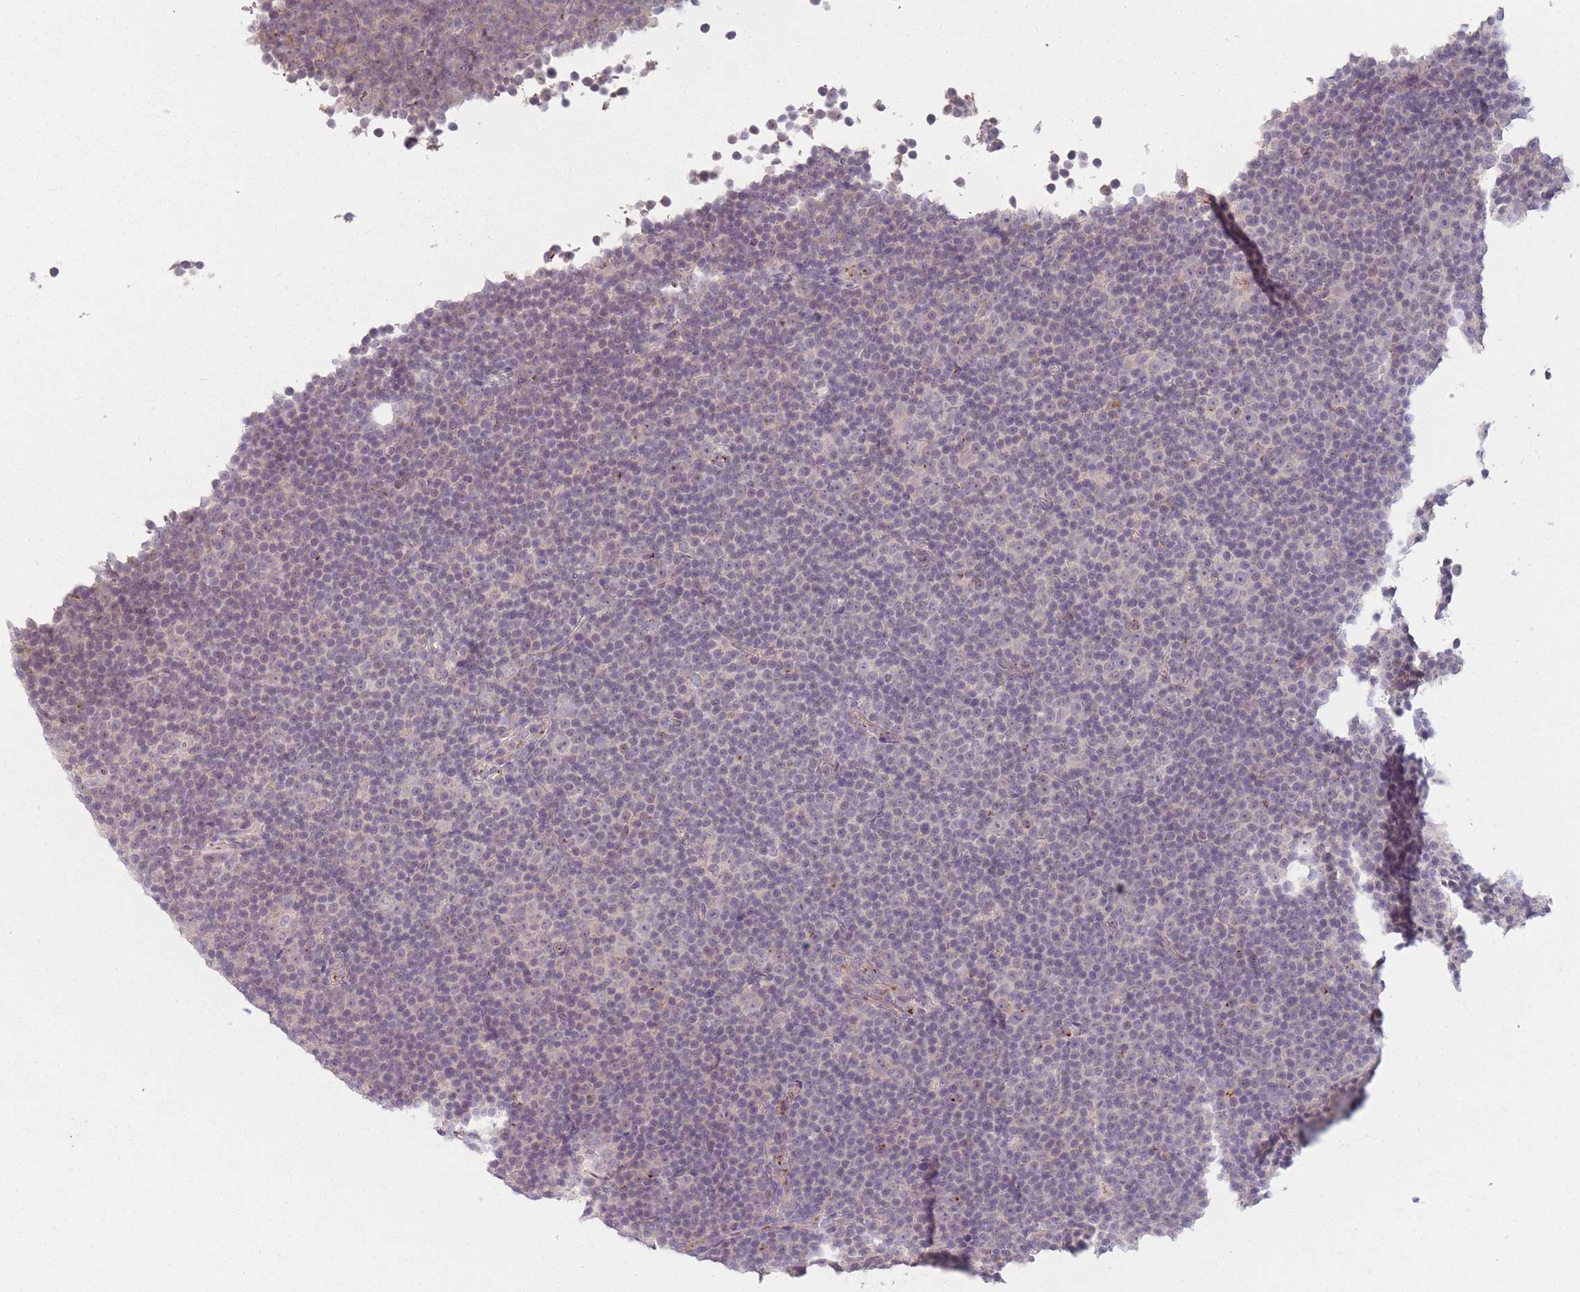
{"staining": {"intensity": "negative", "quantity": "none", "location": "none"}, "tissue": "lymphoma", "cell_type": "Tumor cells", "image_type": "cancer", "snomed": [{"axis": "morphology", "description": "Malignant lymphoma, non-Hodgkin's type, Low grade"}, {"axis": "topography", "description": "Lymph node"}], "caption": "Immunohistochemistry of malignant lymphoma, non-Hodgkin's type (low-grade) shows no expression in tumor cells.", "gene": "AKAIN1", "patient": {"sex": "female", "age": 67}}